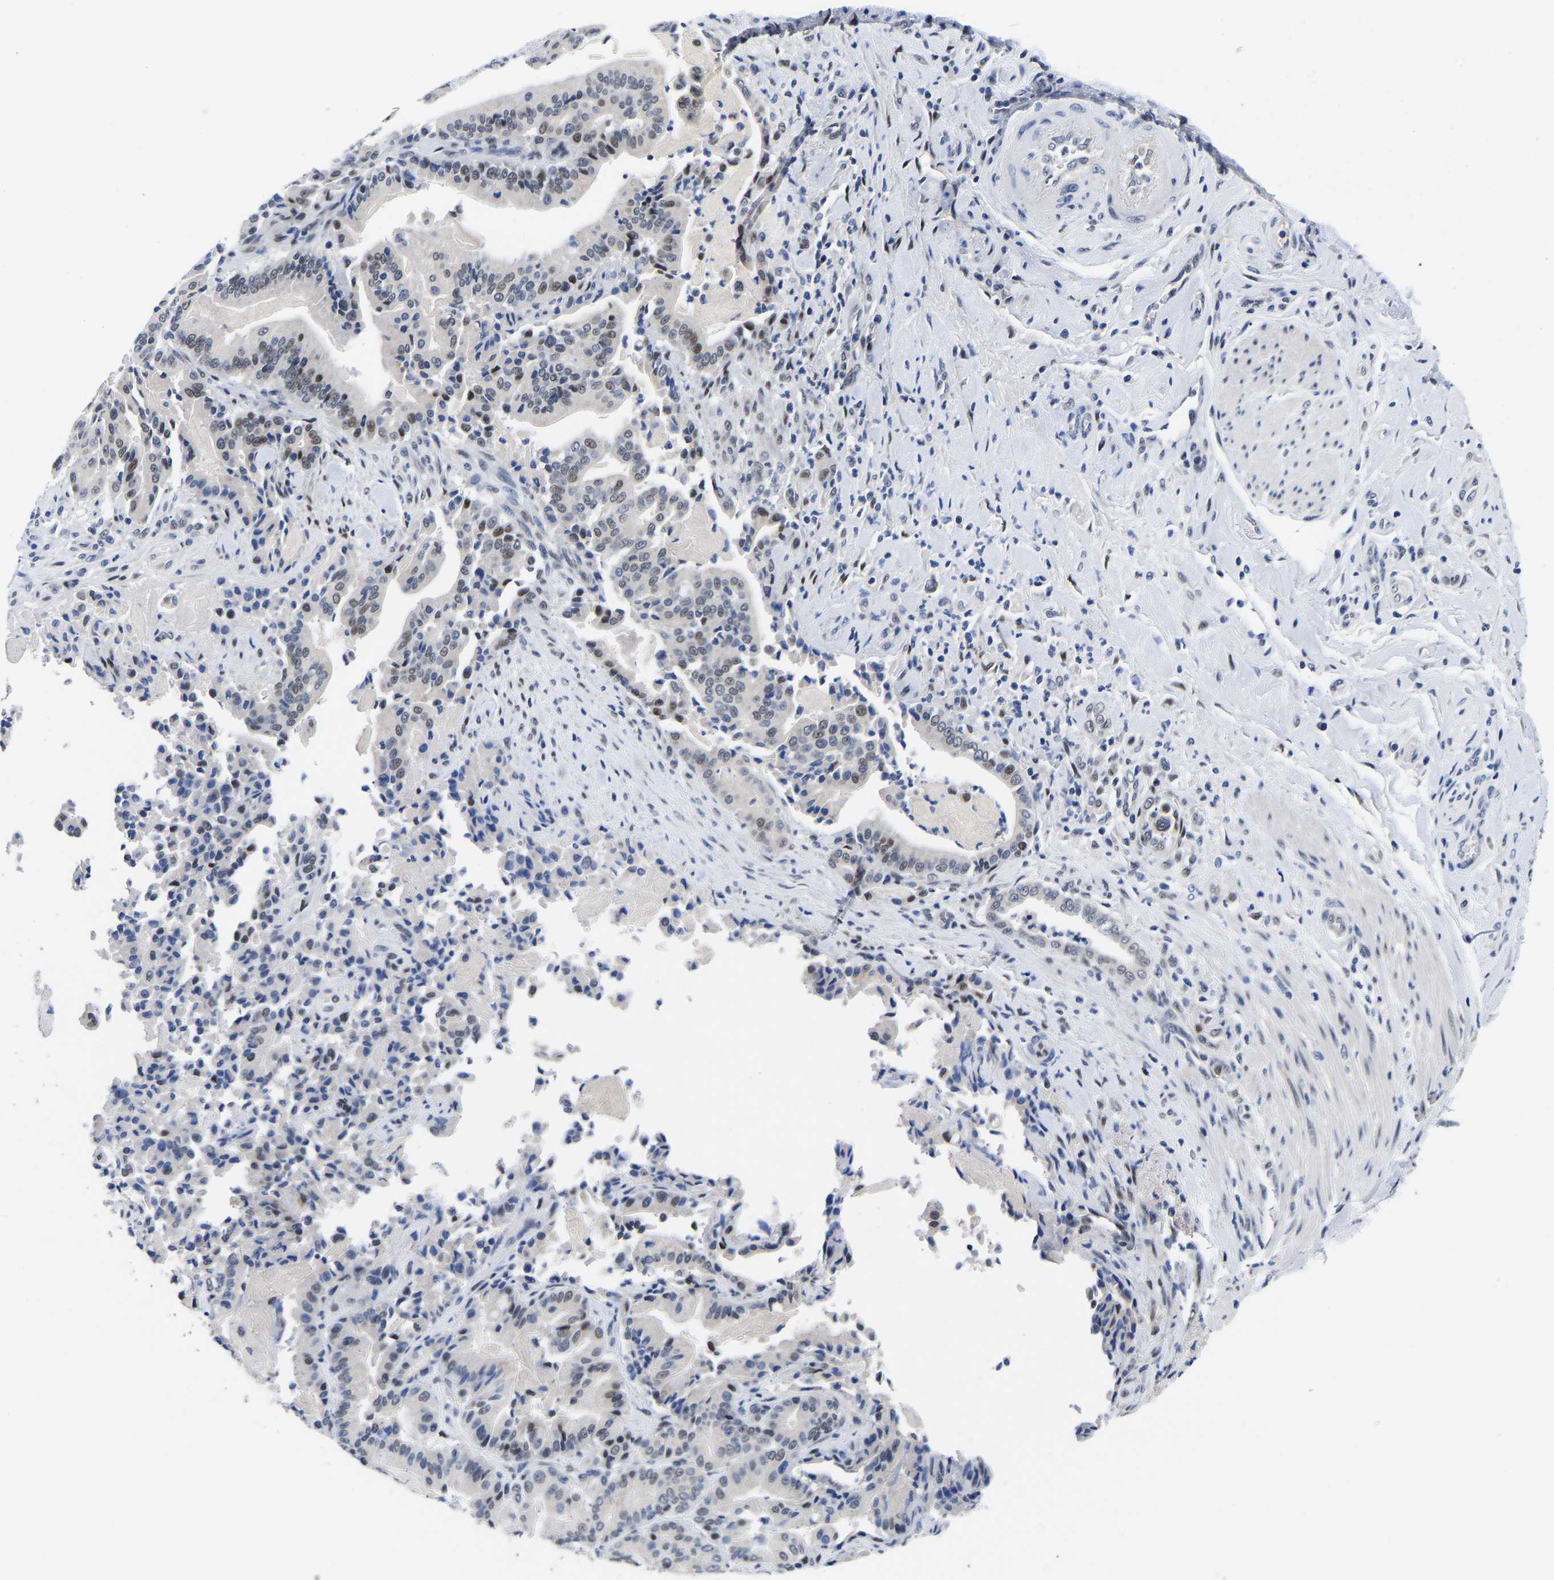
{"staining": {"intensity": "weak", "quantity": "<25%", "location": "nuclear"}, "tissue": "pancreatic cancer", "cell_type": "Tumor cells", "image_type": "cancer", "snomed": [{"axis": "morphology", "description": "Normal tissue, NOS"}, {"axis": "morphology", "description": "Adenocarcinoma, NOS"}, {"axis": "topography", "description": "Pancreas"}], "caption": "DAB immunohistochemical staining of pancreatic cancer (adenocarcinoma) shows no significant expression in tumor cells.", "gene": "PTRHD1", "patient": {"sex": "male", "age": 63}}